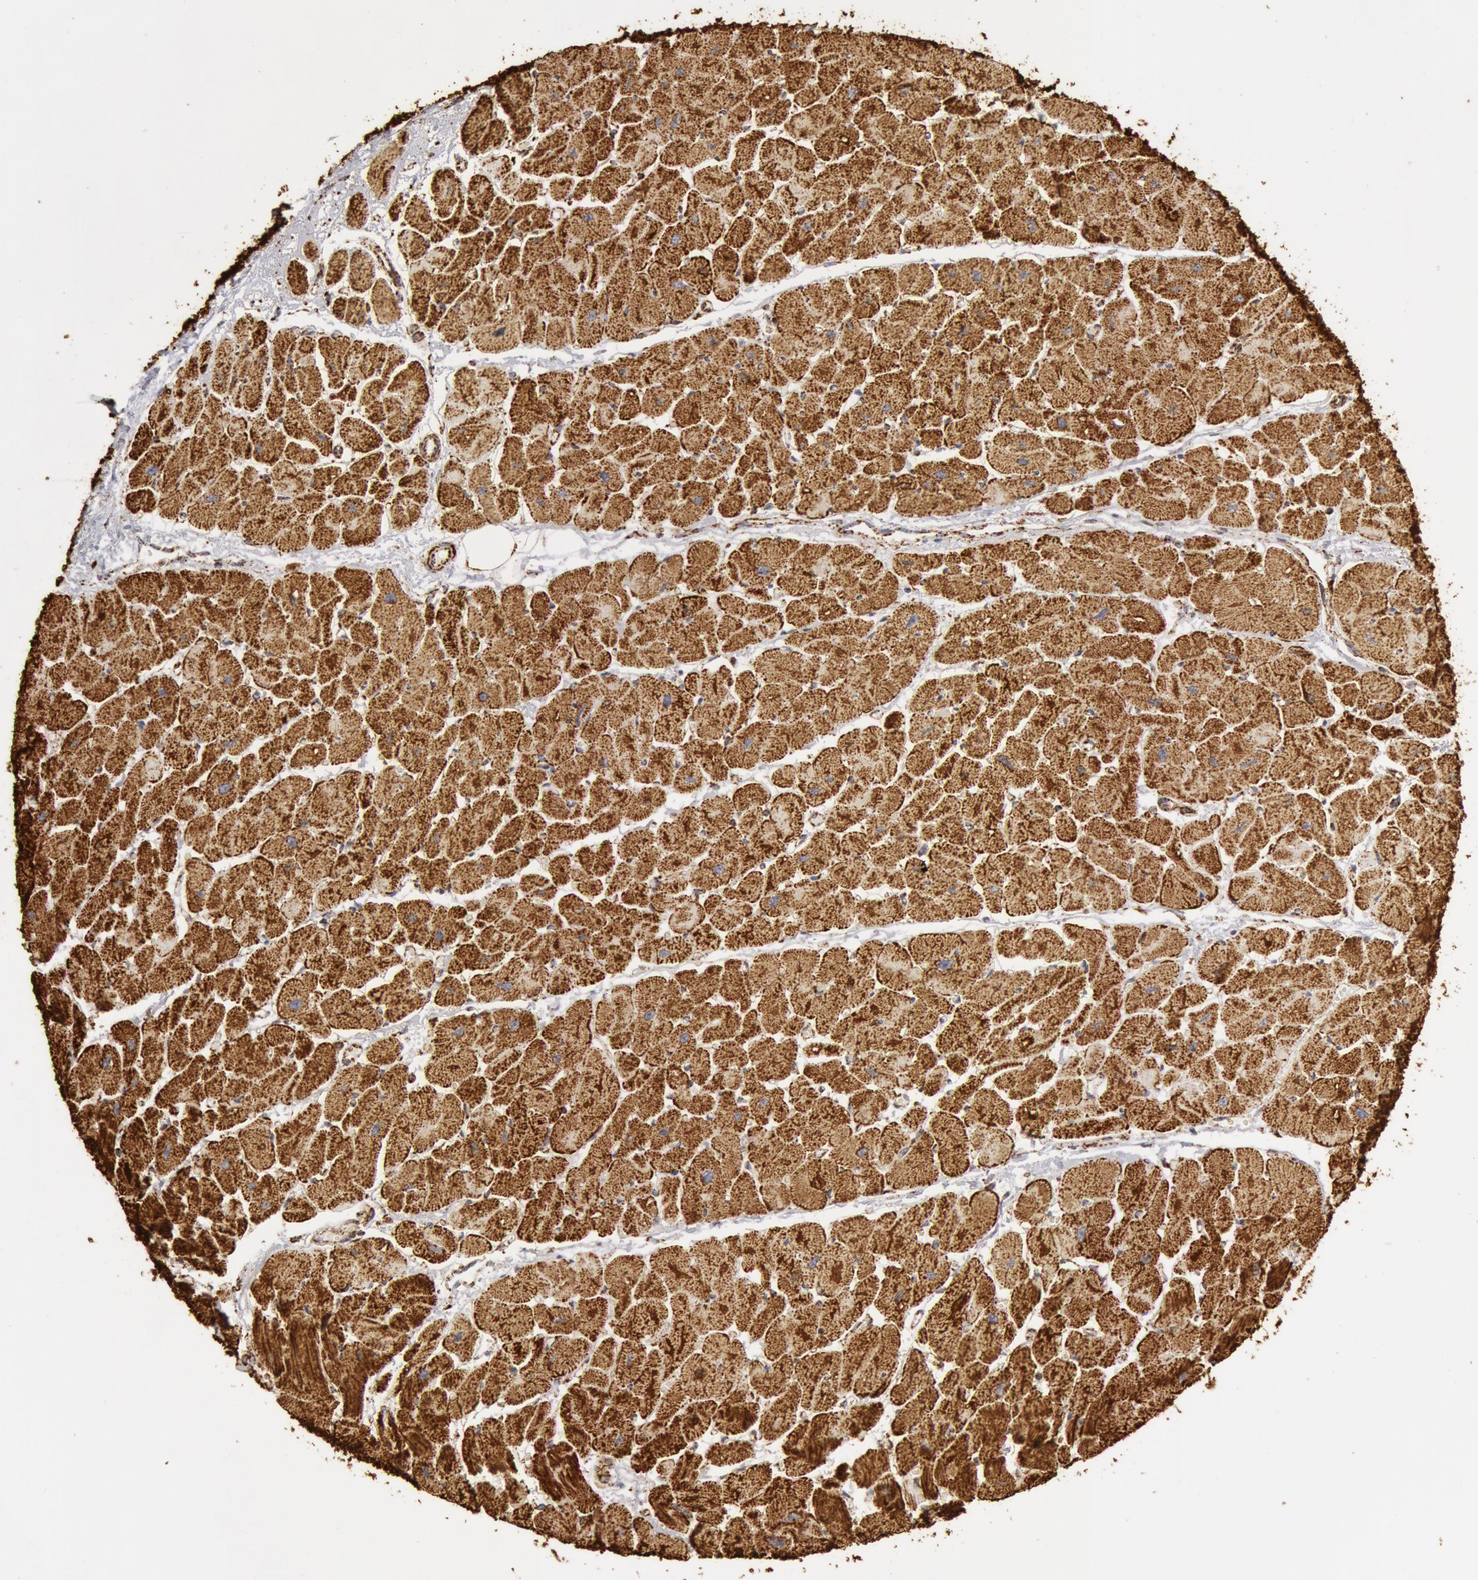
{"staining": {"intensity": "moderate", "quantity": ">75%", "location": "cytoplasmic/membranous"}, "tissue": "heart muscle", "cell_type": "Cardiomyocytes", "image_type": "normal", "snomed": [{"axis": "morphology", "description": "Normal tissue, NOS"}, {"axis": "topography", "description": "Heart"}], "caption": "IHC histopathology image of benign heart muscle stained for a protein (brown), which reveals medium levels of moderate cytoplasmic/membranous positivity in about >75% of cardiomyocytes.", "gene": "ATP5F1B", "patient": {"sex": "female", "age": 54}}